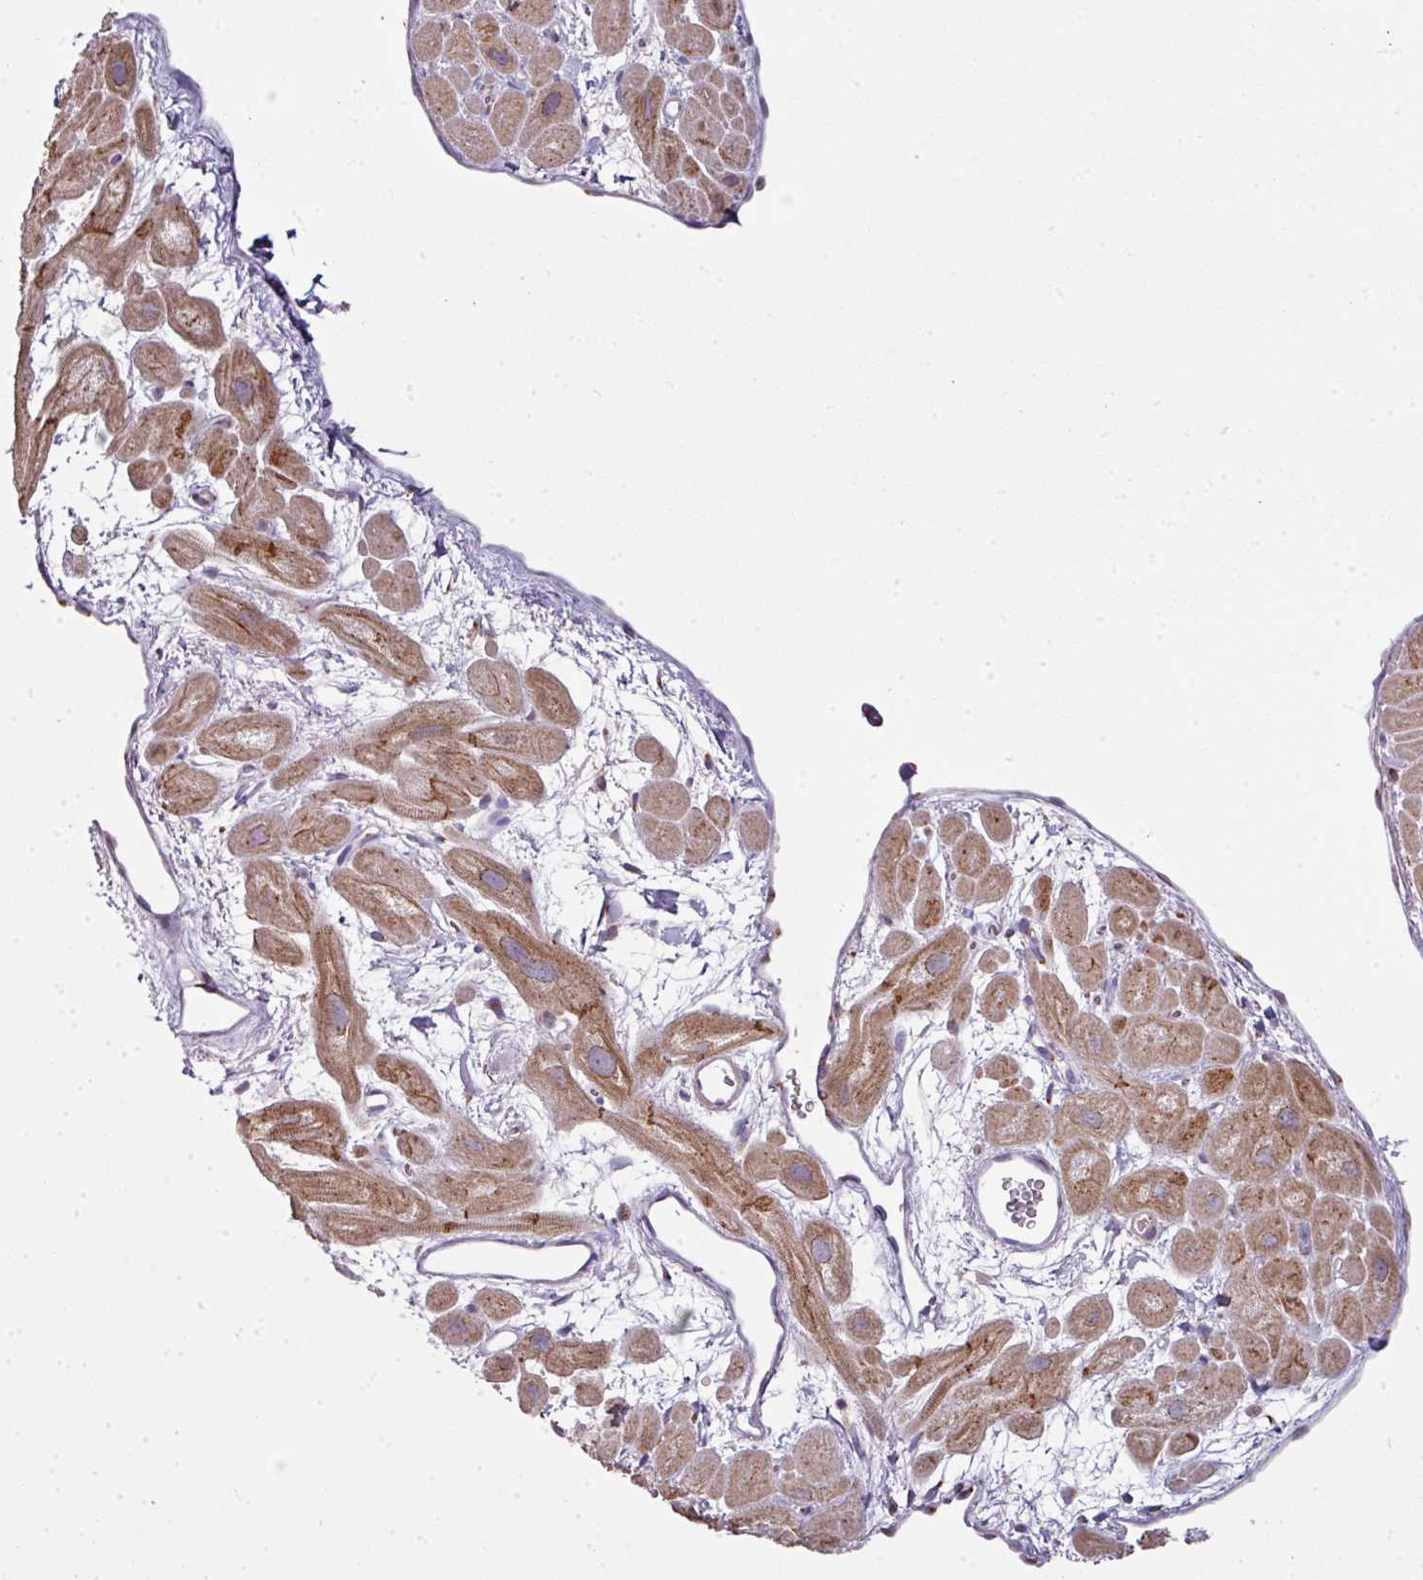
{"staining": {"intensity": "strong", "quantity": "25%-75%", "location": "cytoplasmic/membranous"}, "tissue": "heart muscle", "cell_type": "Cardiomyocytes", "image_type": "normal", "snomed": [{"axis": "morphology", "description": "Normal tissue, NOS"}, {"axis": "topography", "description": "Heart"}], "caption": "Immunohistochemical staining of unremarkable human heart muscle exhibits high levels of strong cytoplasmic/membranous positivity in approximately 25%-75% of cardiomyocytes.", "gene": "JPH2", "patient": {"sex": "male", "age": 49}}